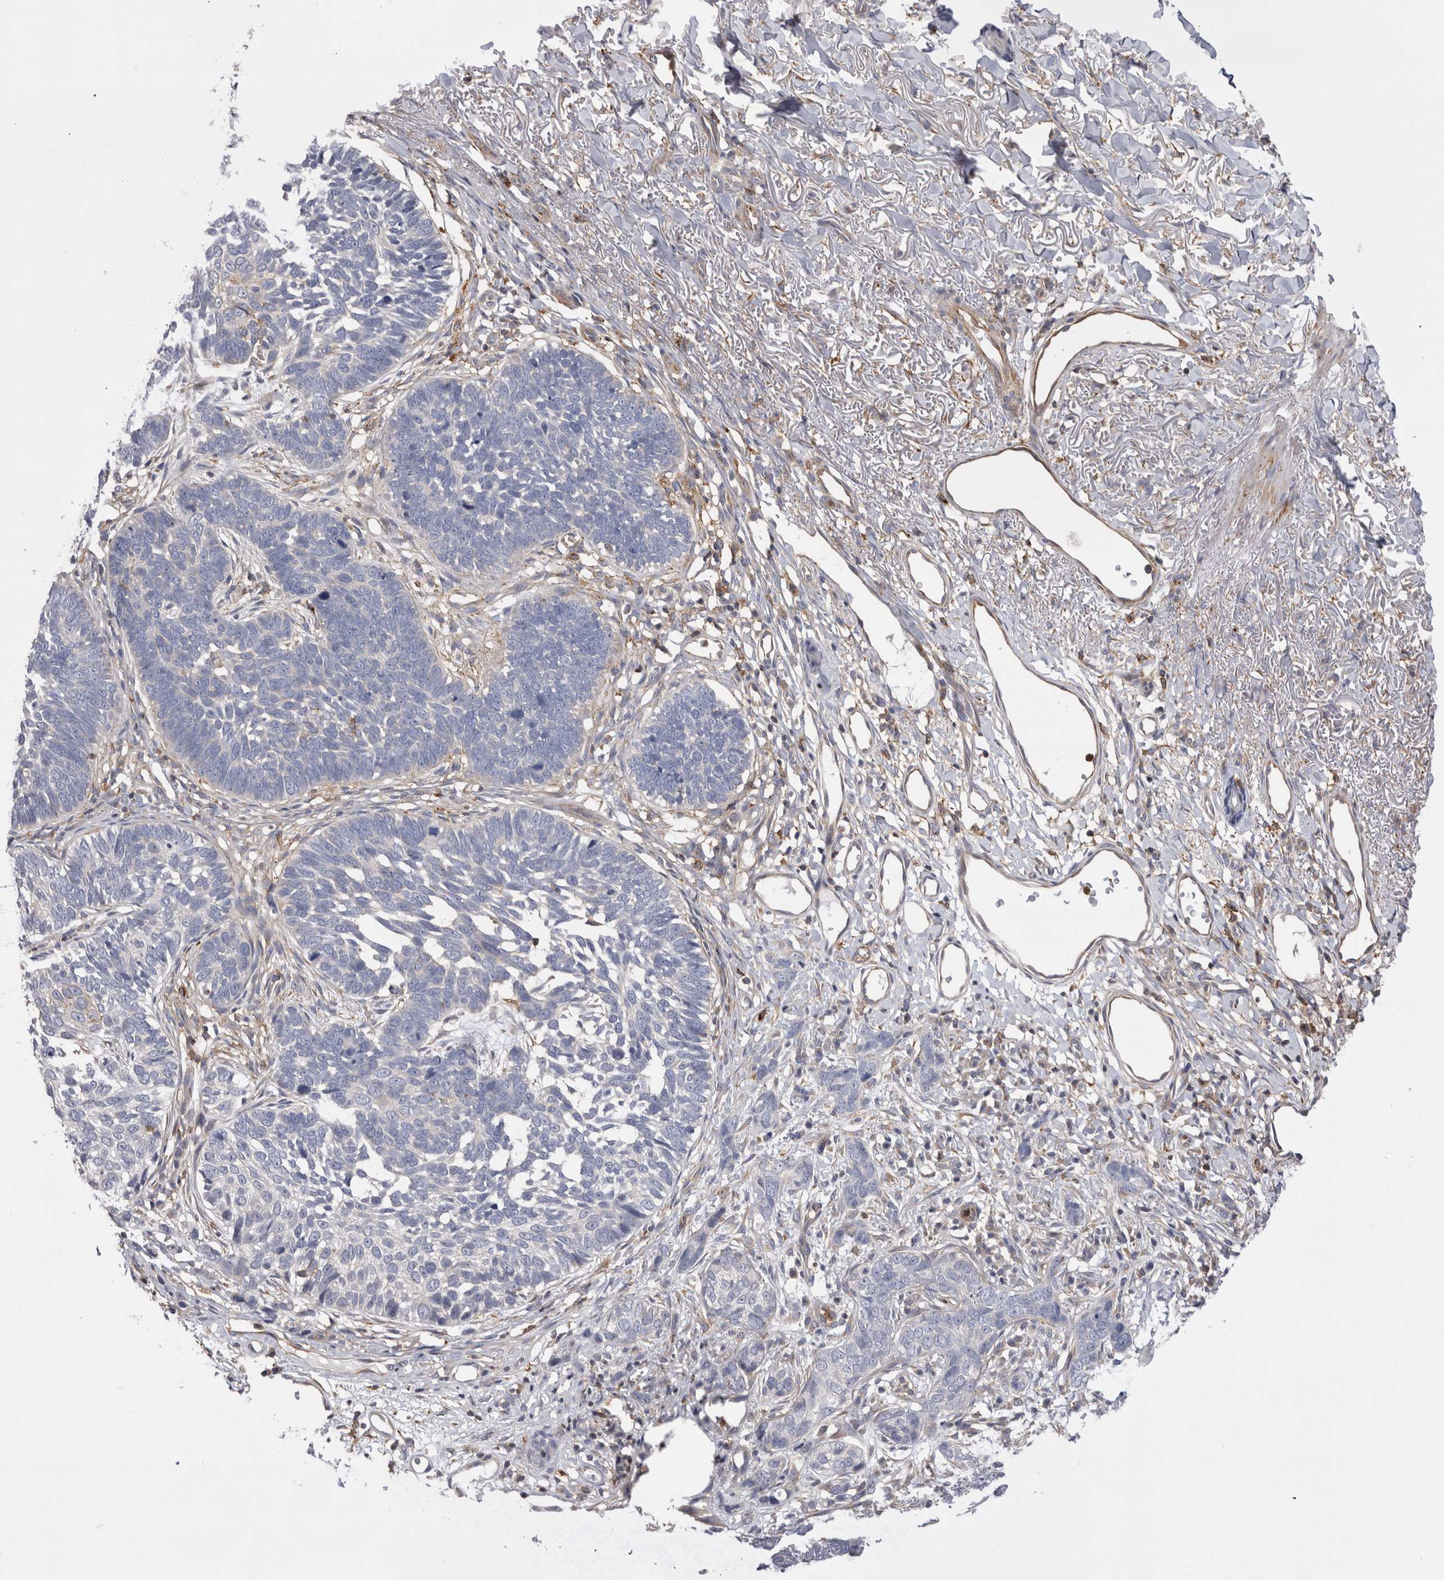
{"staining": {"intensity": "negative", "quantity": "none", "location": "none"}, "tissue": "skin cancer", "cell_type": "Tumor cells", "image_type": "cancer", "snomed": [{"axis": "morphology", "description": "Normal tissue, NOS"}, {"axis": "morphology", "description": "Basal cell carcinoma"}, {"axis": "topography", "description": "Skin"}], "caption": "Skin cancer (basal cell carcinoma) stained for a protein using IHC exhibits no staining tumor cells.", "gene": "RAB11FIP1", "patient": {"sex": "male", "age": 77}}